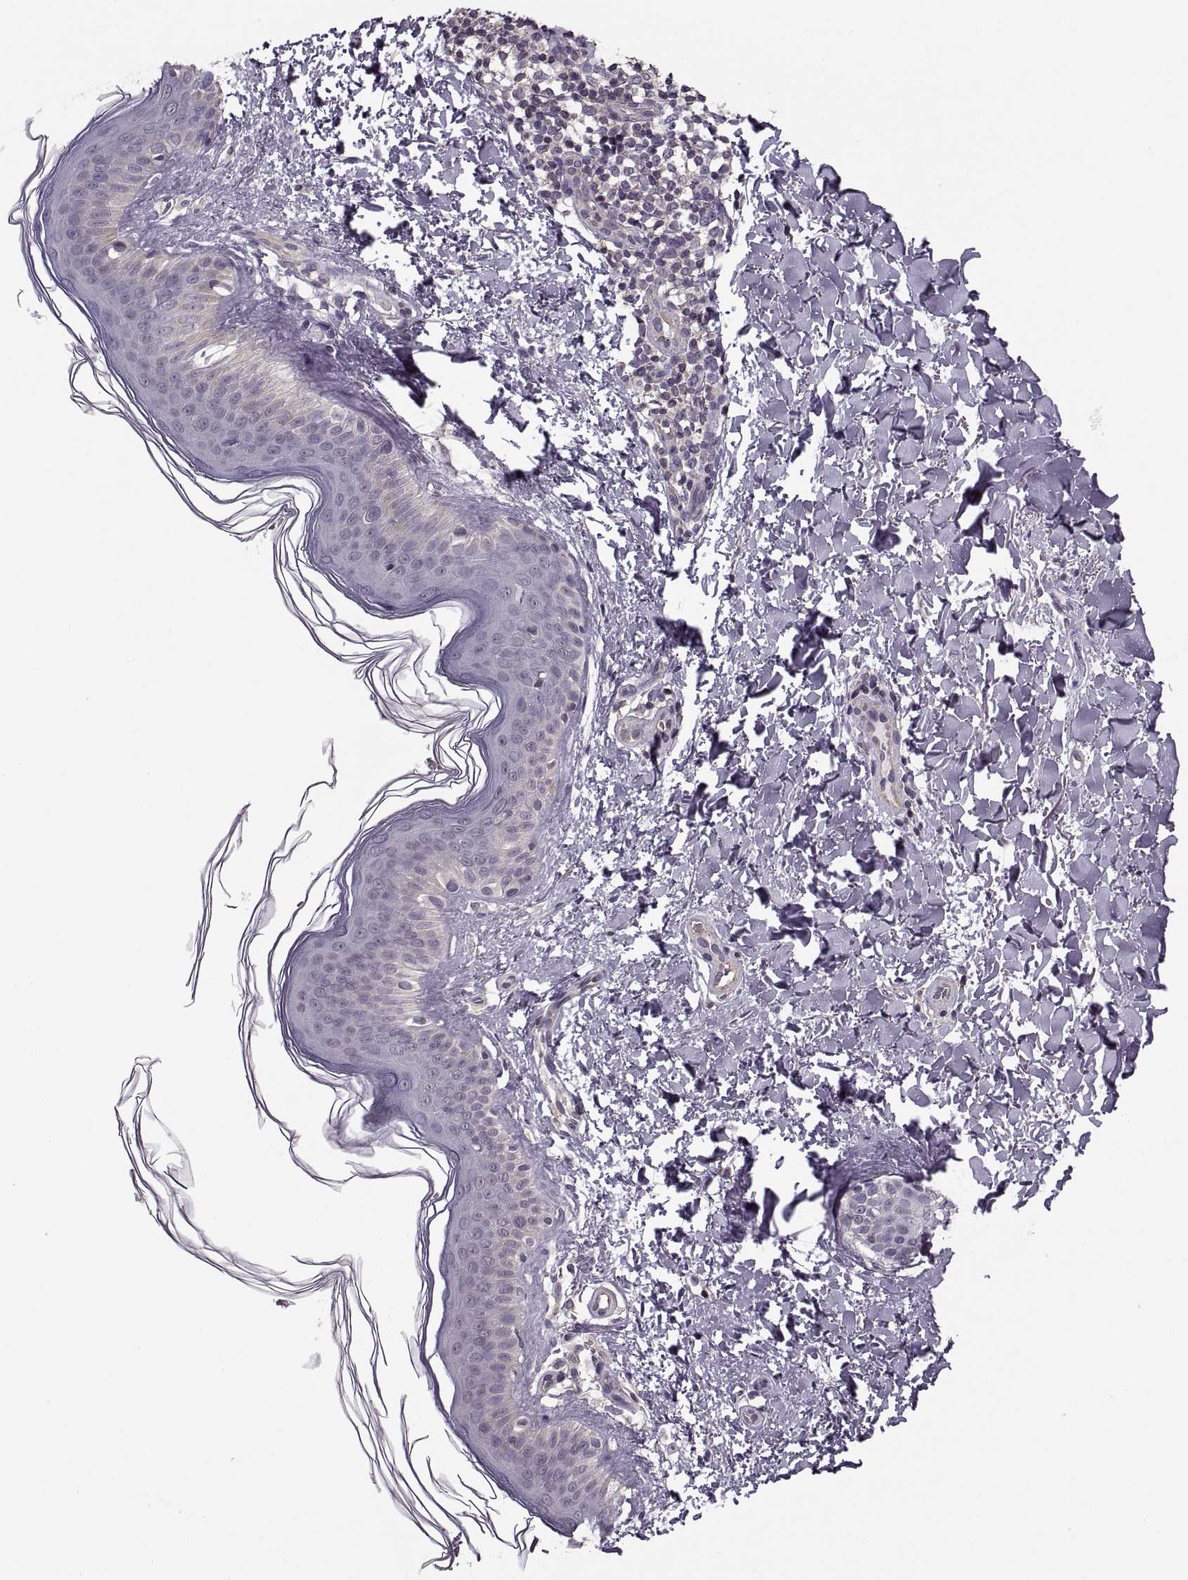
{"staining": {"intensity": "negative", "quantity": "none", "location": "none"}, "tissue": "skin cancer", "cell_type": "Tumor cells", "image_type": "cancer", "snomed": [{"axis": "morphology", "description": "Normal tissue, NOS"}, {"axis": "morphology", "description": "Basal cell carcinoma"}, {"axis": "topography", "description": "Skin"}], "caption": "Immunohistochemistry of skin cancer demonstrates no positivity in tumor cells.", "gene": "LUZP2", "patient": {"sex": "male", "age": 46}}